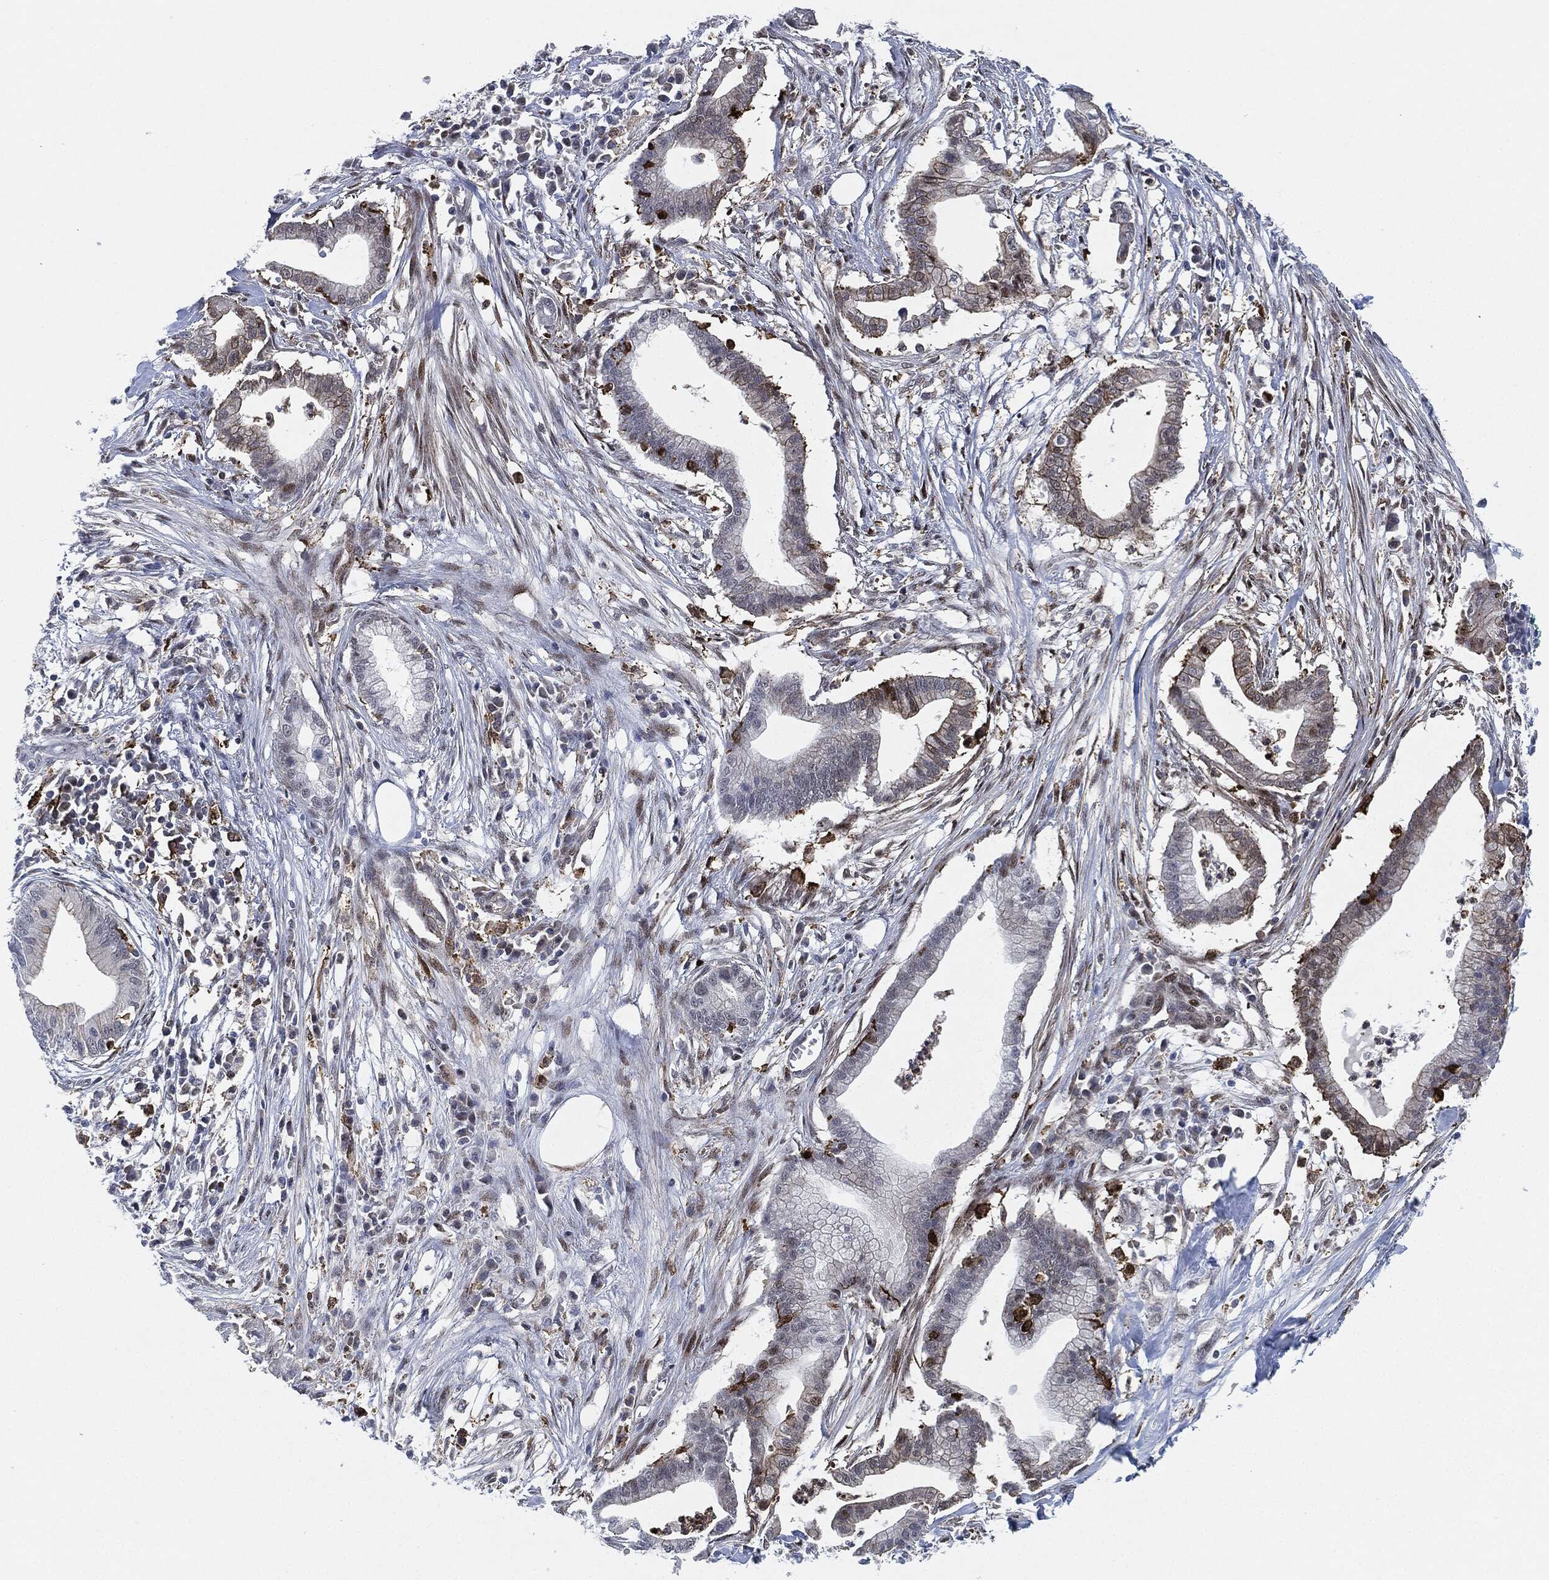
{"staining": {"intensity": "negative", "quantity": "none", "location": "none"}, "tissue": "pancreatic cancer", "cell_type": "Tumor cells", "image_type": "cancer", "snomed": [{"axis": "morphology", "description": "Normal tissue, NOS"}, {"axis": "morphology", "description": "Adenocarcinoma, NOS"}, {"axis": "topography", "description": "Pancreas"}], "caption": "Tumor cells show no significant positivity in pancreatic cancer (adenocarcinoma).", "gene": "NANOS3", "patient": {"sex": "female", "age": 58}}